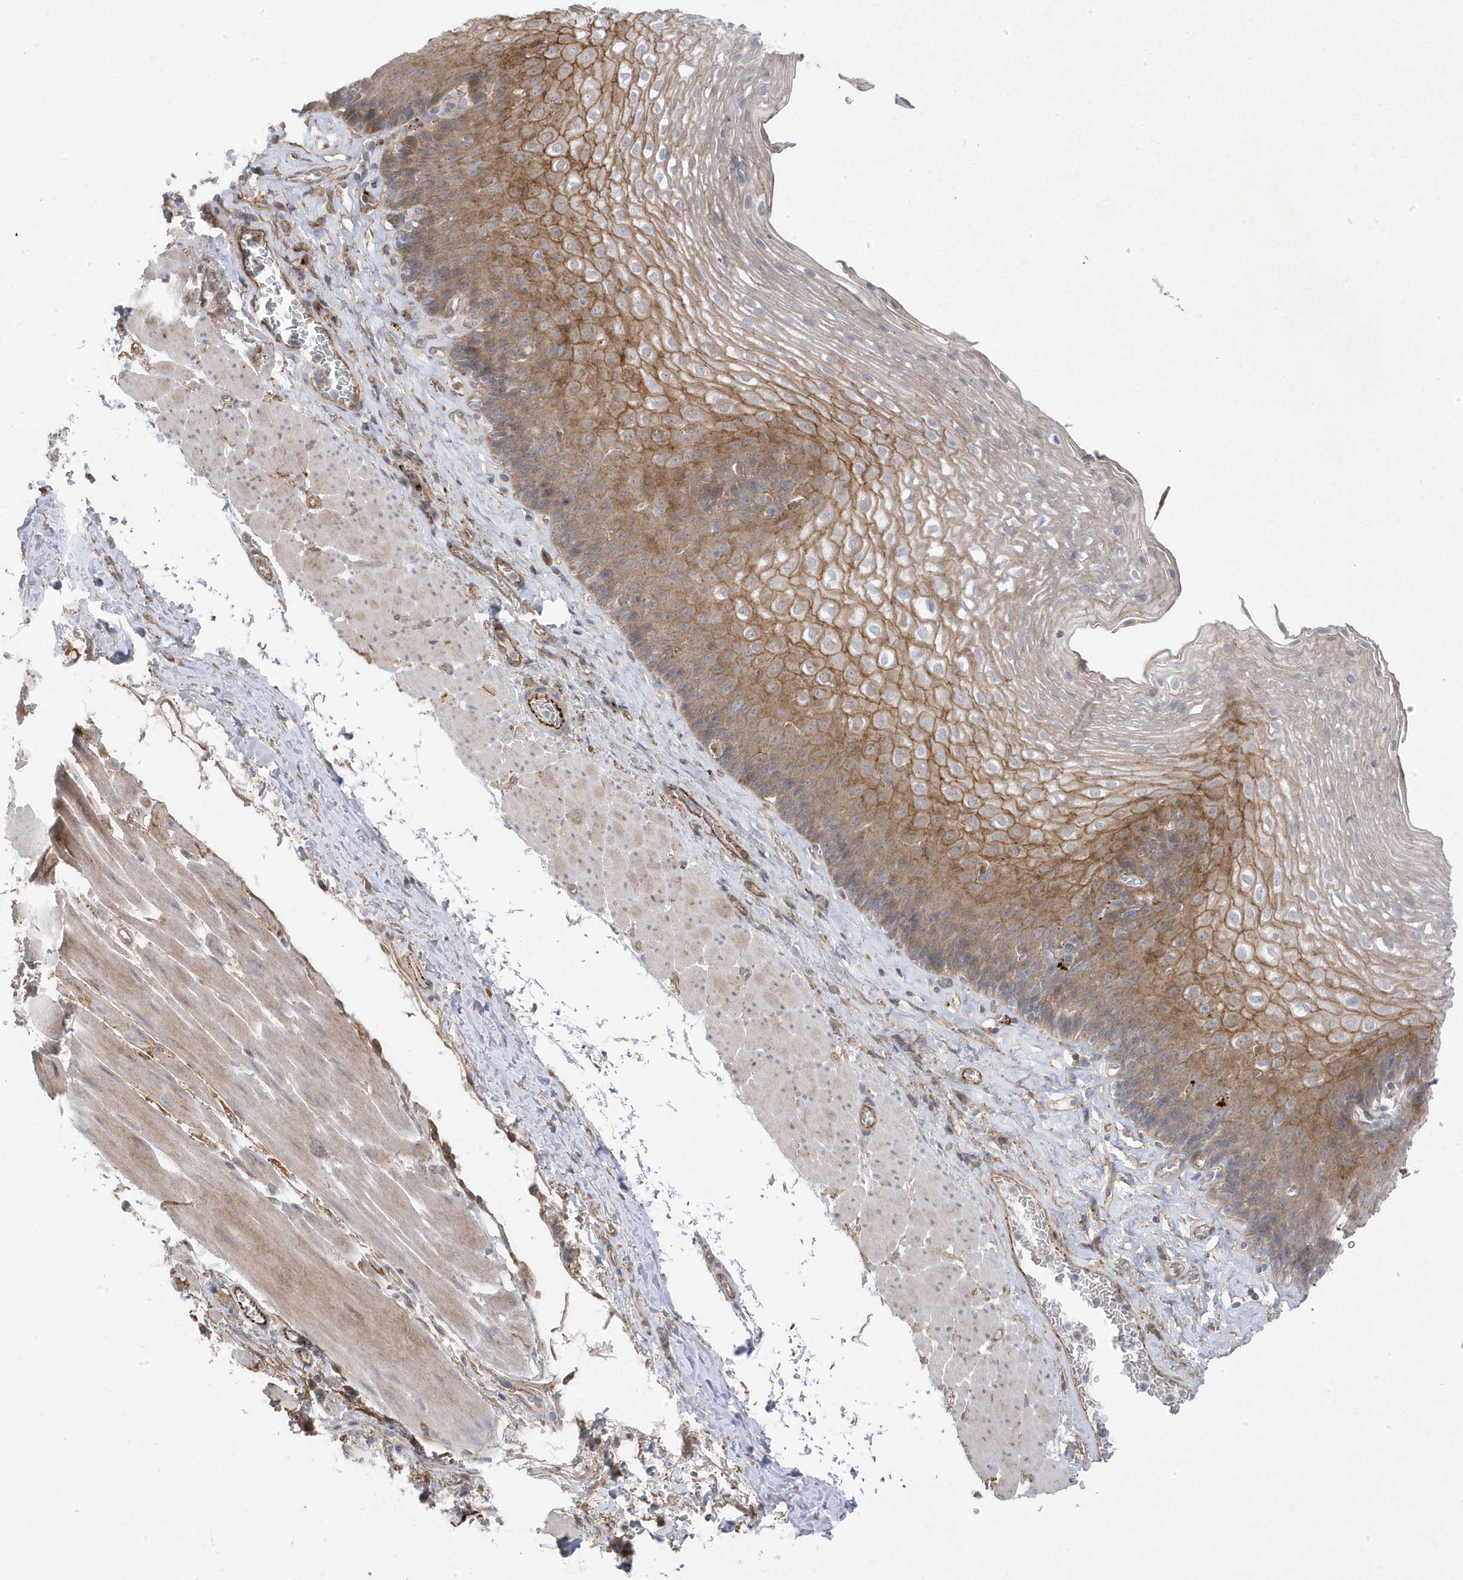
{"staining": {"intensity": "moderate", "quantity": ">75%", "location": "cytoplasmic/membranous"}, "tissue": "esophagus", "cell_type": "Squamous epithelial cells", "image_type": "normal", "snomed": [{"axis": "morphology", "description": "Normal tissue, NOS"}, {"axis": "topography", "description": "Esophagus"}], "caption": "IHC micrograph of benign esophagus: human esophagus stained using immunohistochemistry (IHC) displays medium levels of moderate protein expression localized specifically in the cytoplasmic/membranous of squamous epithelial cells, appearing as a cytoplasmic/membranous brown color.", "gene": "ANAPC1", "patient": {"sex": "female", "age": 66}}